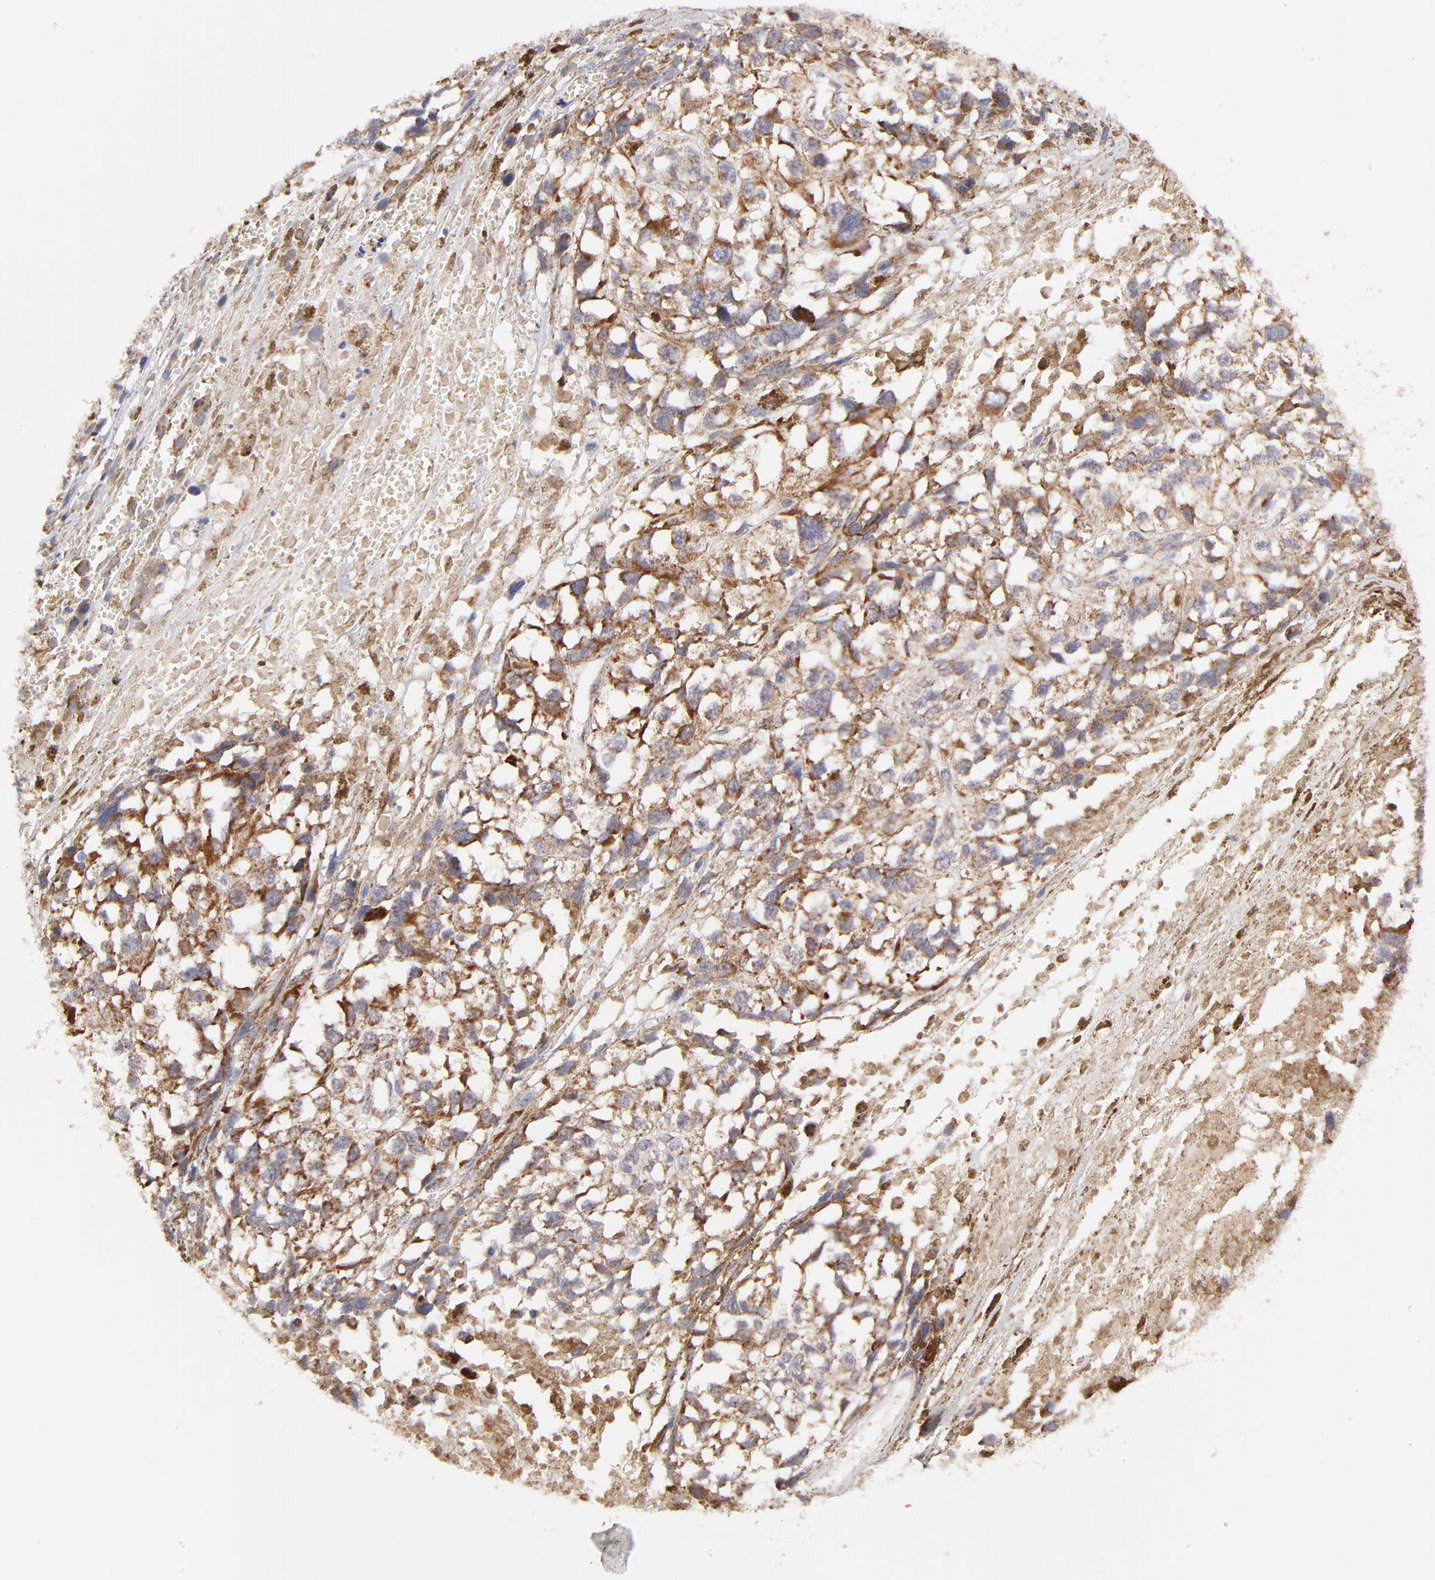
{"staining": {"intensity": "weak", "quantity": "25%-75%", "location": "cytoplasmic/membranous"}, "tissue": "melanoma", "cell_type": "Tumor cells", "image_type": "cancer", "snomed": [{"axis": "morphology", "description": "Malignant melanoma, Metastatic site"}, {"axis": "topography", "description": "Lymph node"}], "caption": "Immunohistochemical staining of human melanoma exhibits low levels of weak cytoplasmic/membranous protein staining in approximately 25%-75% of tumor cells.", "gene": "MAP2K7", "patient": {"sex": "male", "age": 59}}